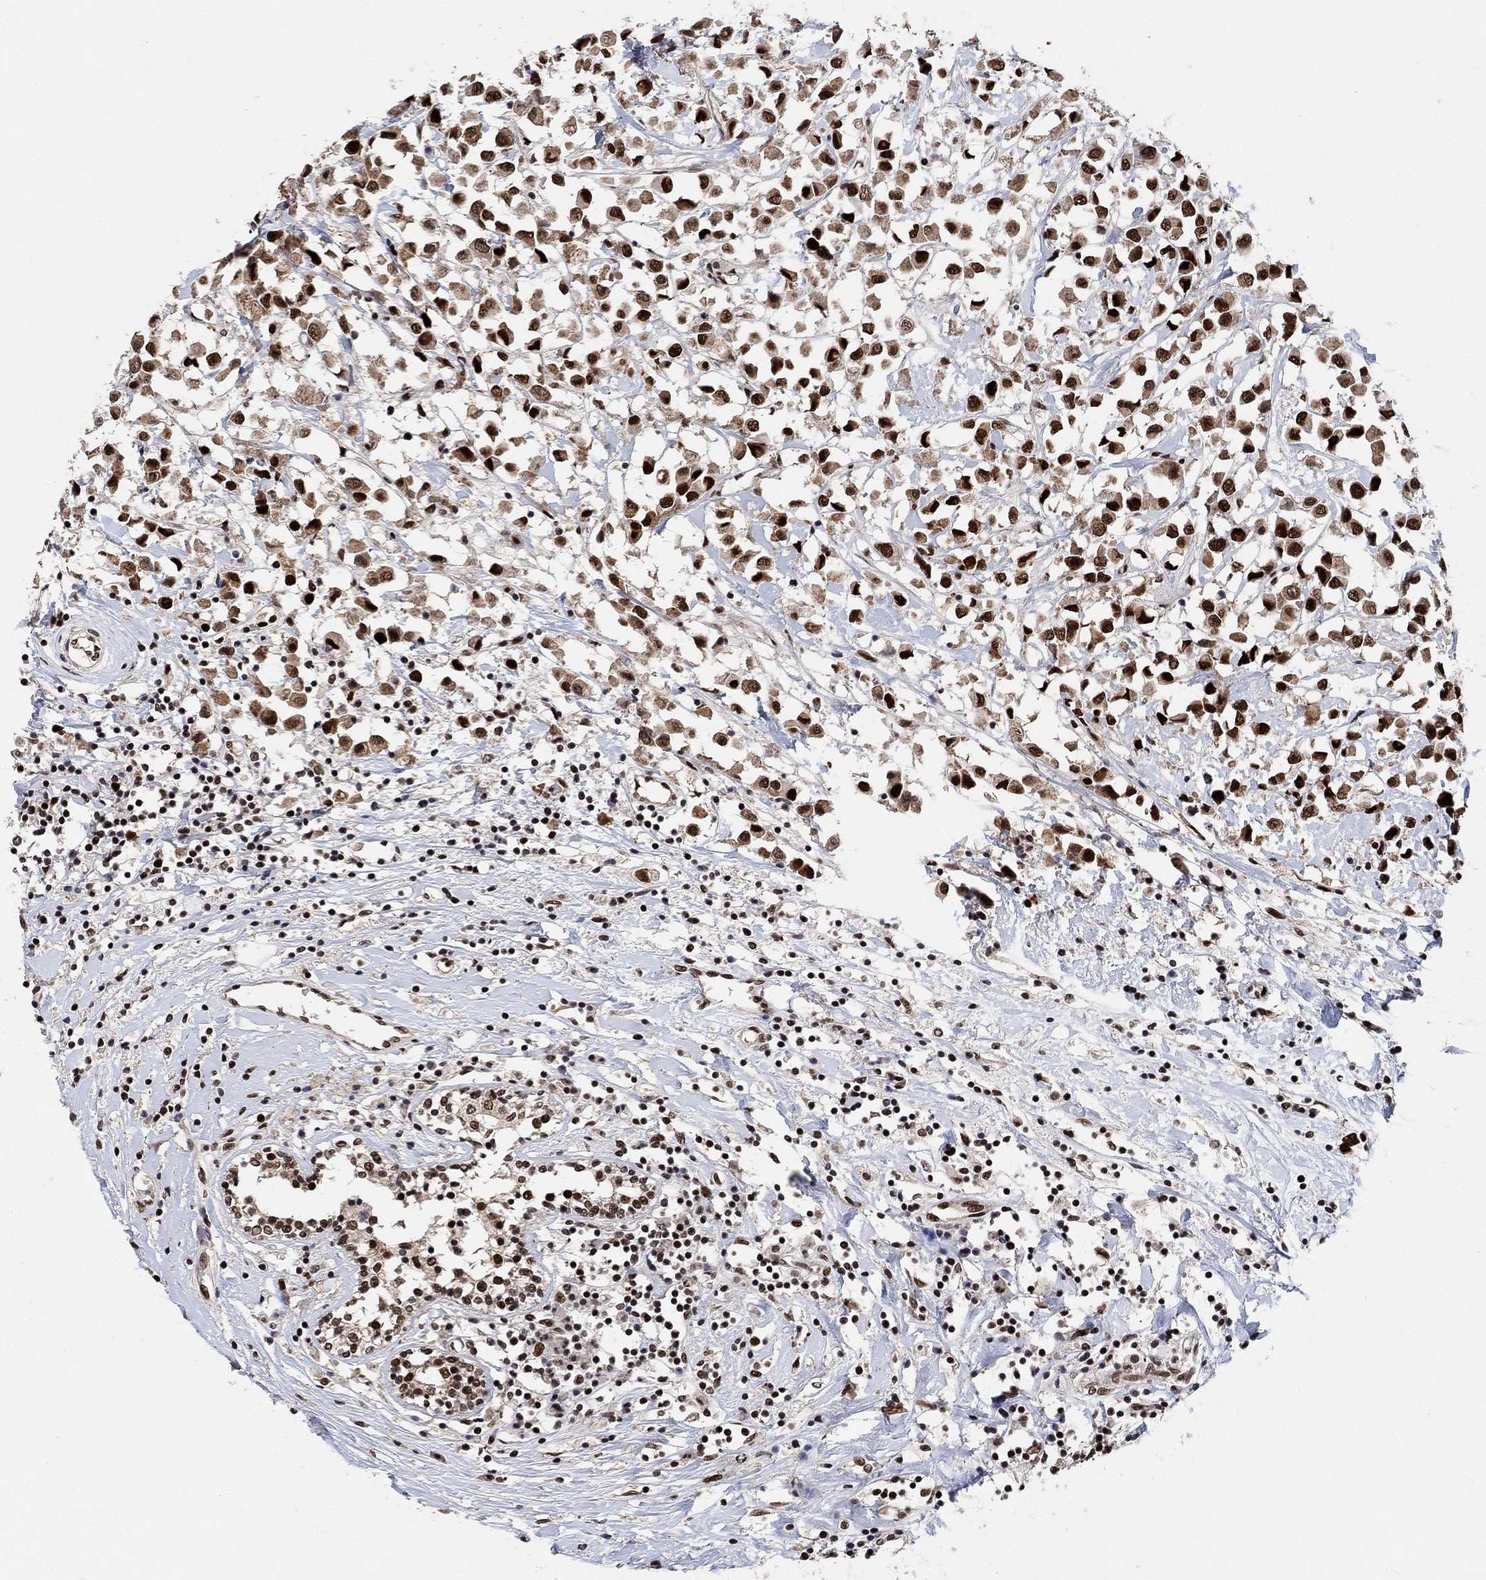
{"staining": {"intensity": "strong", "quantity": ">75%", "location": "nuclear"}, "tissue": "breast cancer", "cell_type": "Tumor cells", "image_type": "cancer", "snomed": [{"axis": "morphology", "description": "Duct carcinoma"}, {"axis": "topography", "description": "Breast"}], "caption": "An image showing strong nuclear staining in about >75% of tumor cells in breast infiltrating ductal carcinoma, as visualized by brown immunohistochemical staining.", "gene": "E4F1", "patient": {"sex": "female", "age": 61}}